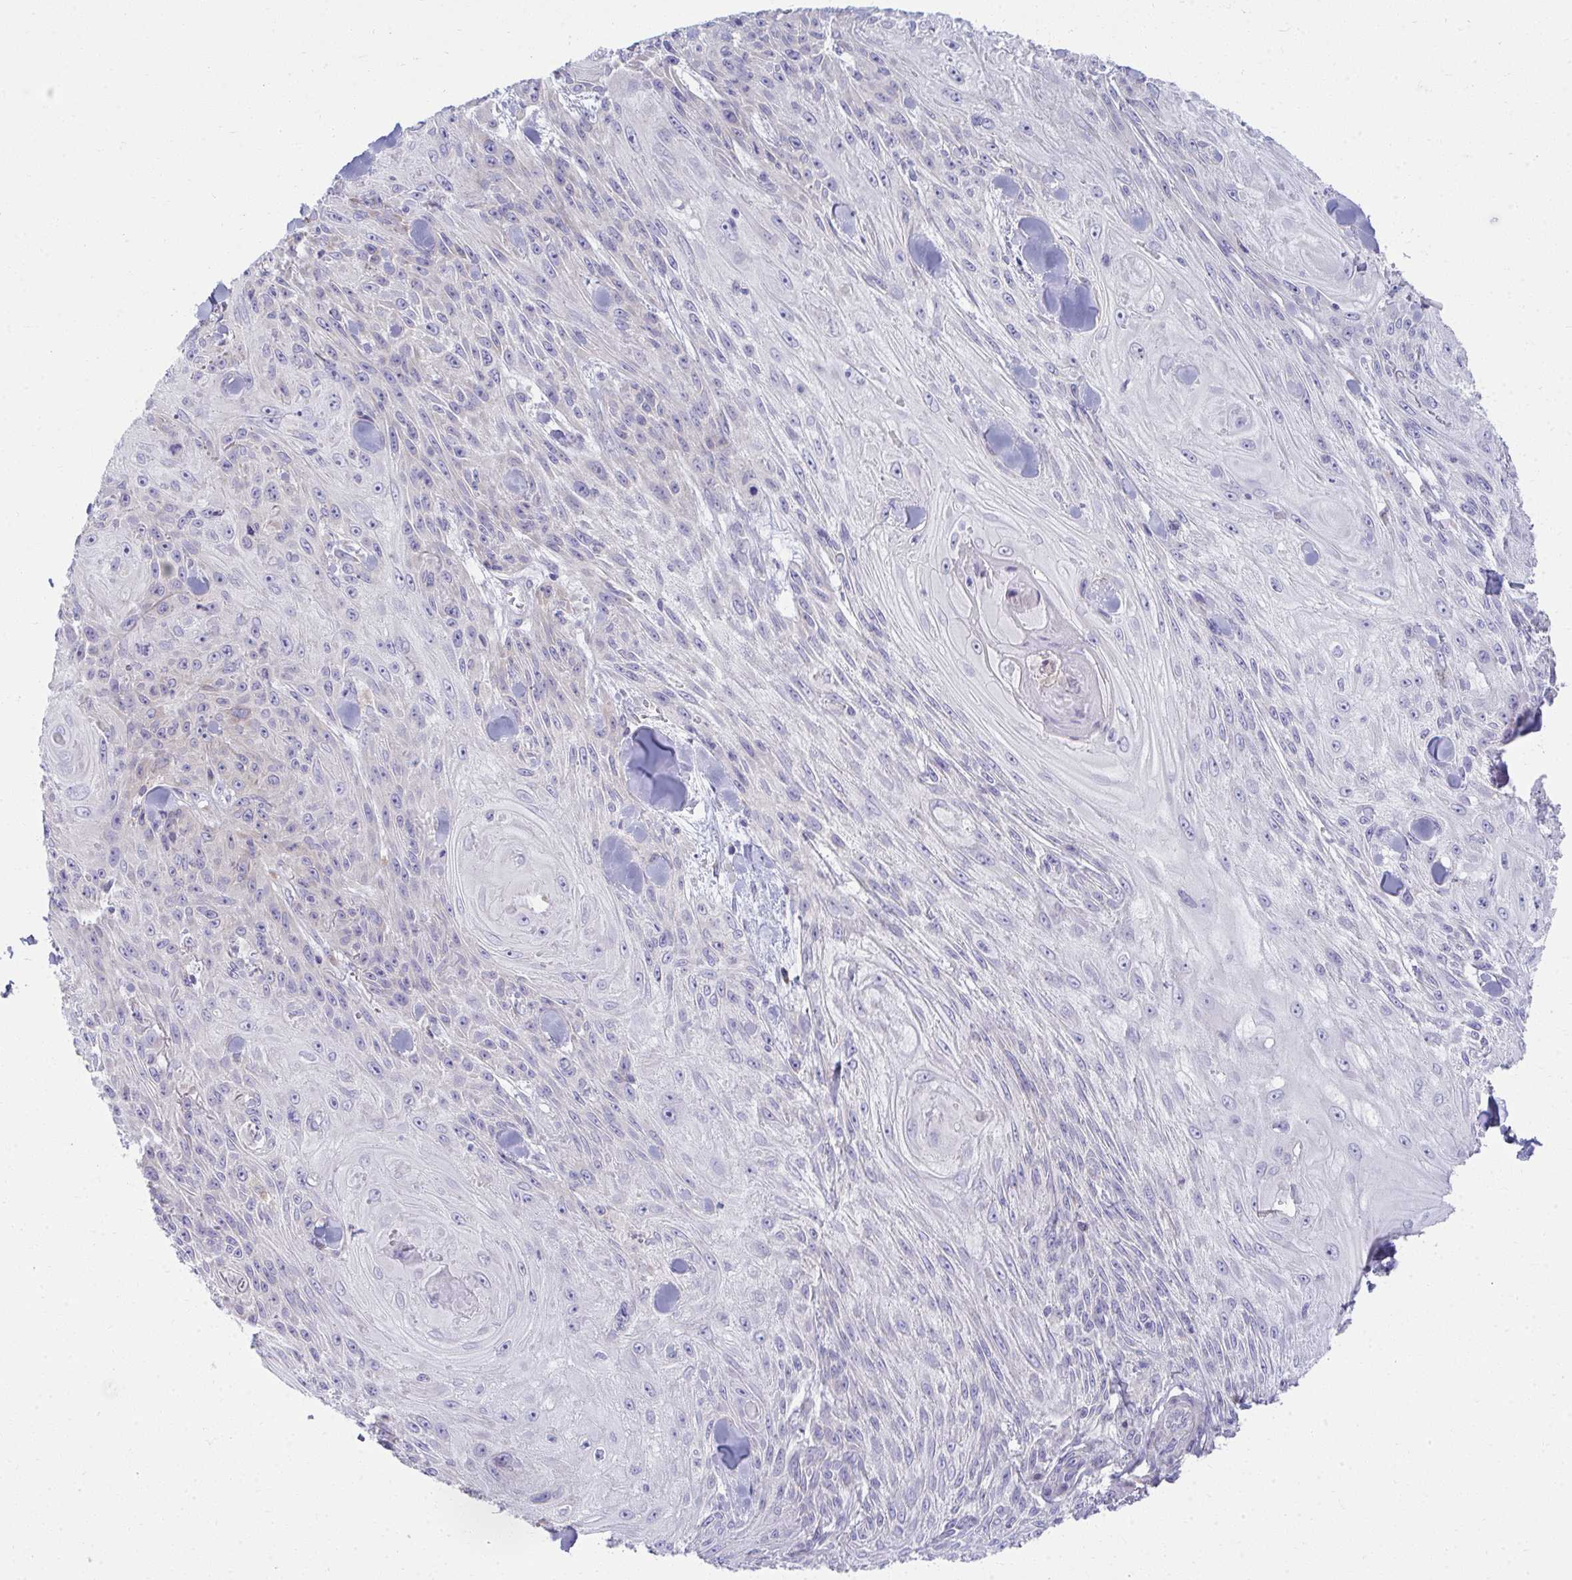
{"staining": {"intensity": "negative", "quantity": "none", "location": "none"}, "tissue": "skin cancer", "cell_type": "Tumor cells", "image_type": "cancer", "snomed": [{"axis": "morphology", "description": "Squamous cell carcinoma, NOS"}, {"axis": "topography", "description": "Skin"}], "caption": "A histopathology image of skin squamous cell carcinoma stained for a protein reveals no brown staining in tumor cells.", "gene": "FASLG", "patient": {"sex": "male", "age": 88}}